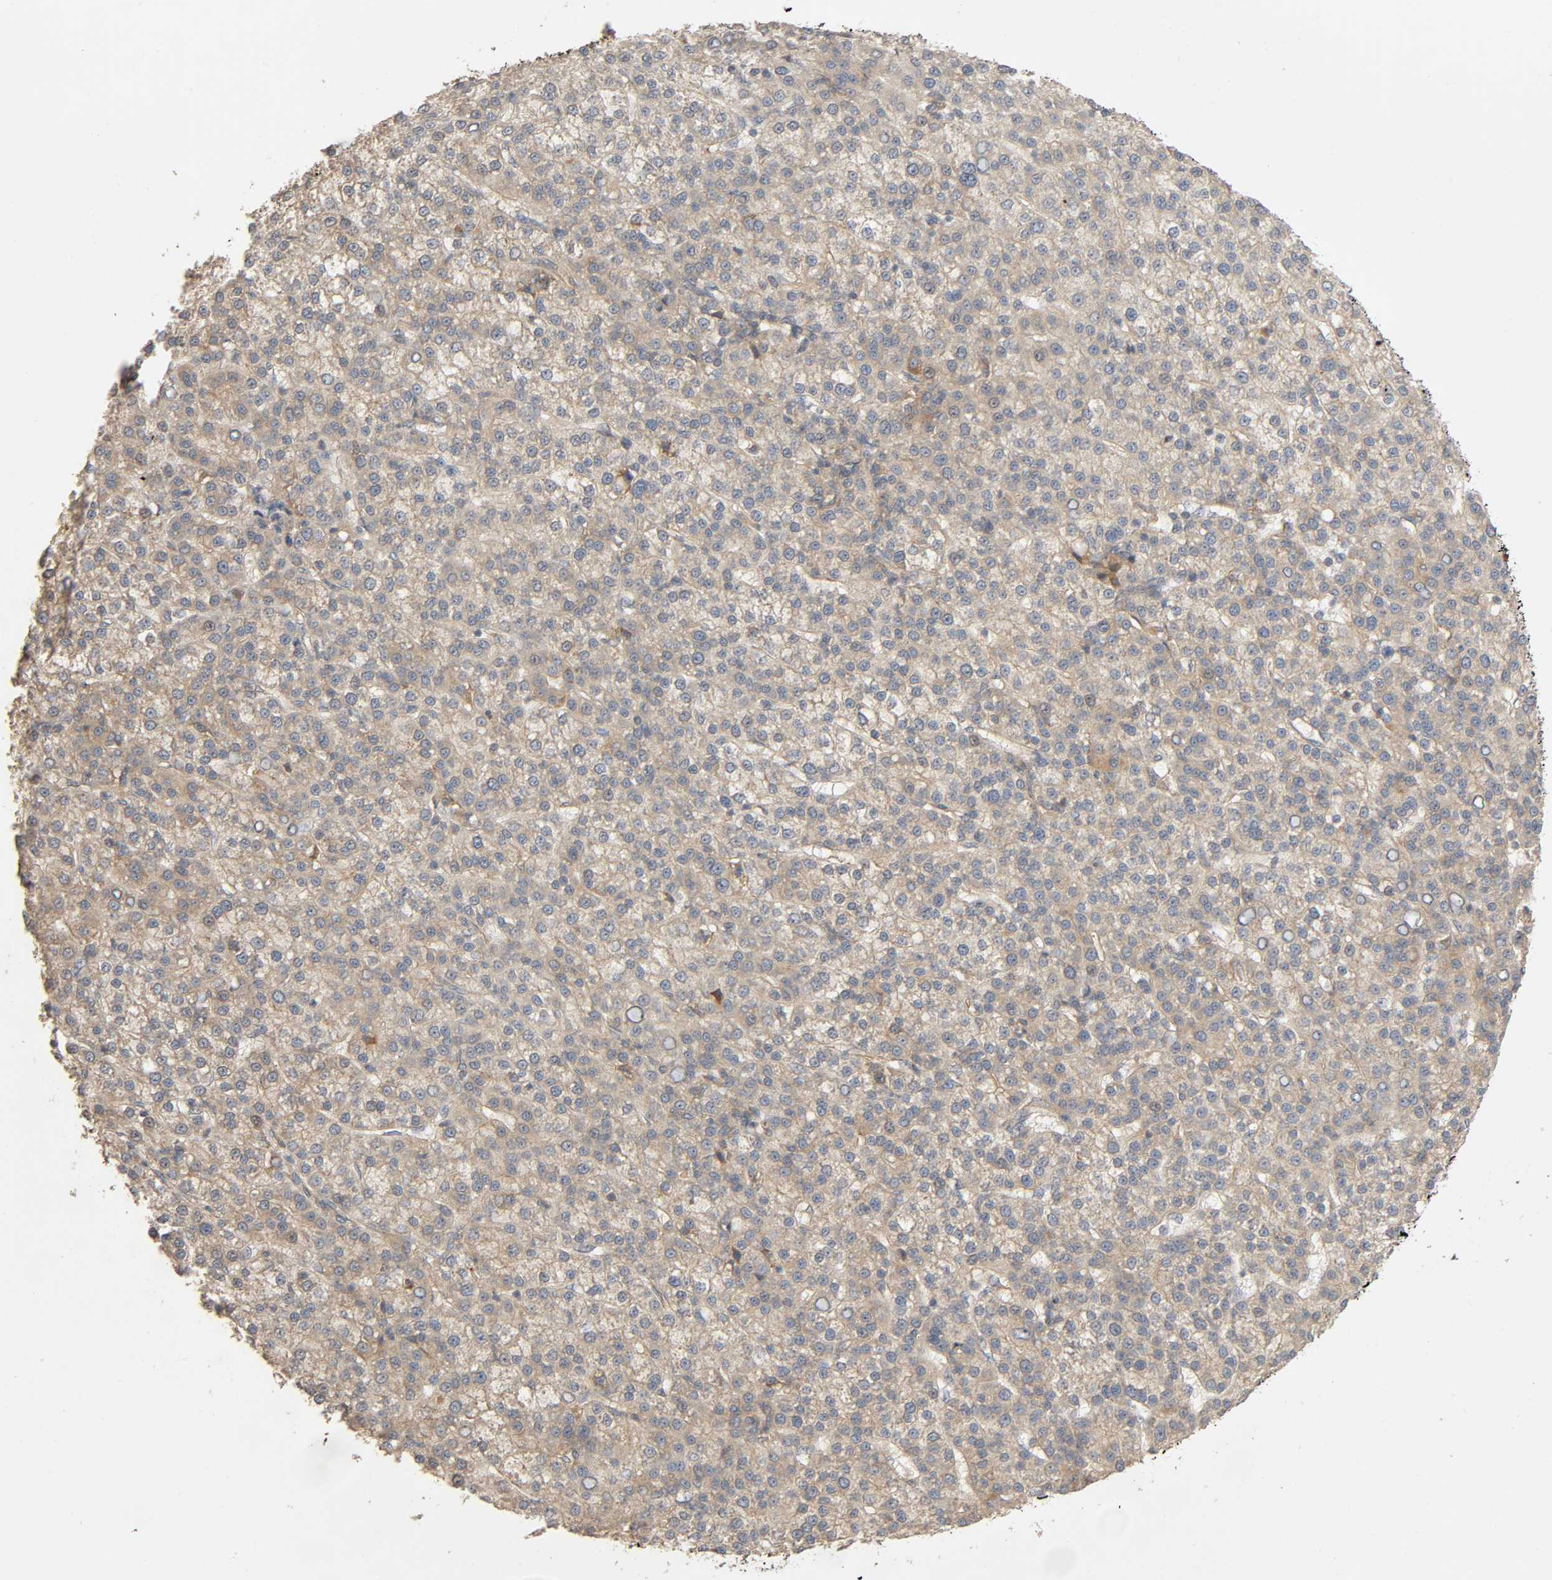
{"staining": {"intensity": "weak", "quantity": "25%-75%", "location": "cytoplasmic/membranous"}, "tissue": "liver cancer", "cell_type": "Tumor cells", "image_type": "cancer", "snomed": [{"axis": "morphology", "description": "Carcinoma, Hepatocellular, NOS"}, {"axis": "topography", "description": "Liver"}], "caption": "Protein positivity by immunohistochemistry displays weak cytoplasmic/membranous expression in about 25%-75% of tumor cells in liver cancer (hepatocellular carcinoma). Nuclei are stained in blue.", "gene": "SGSM1", "patient": {"sex": "female", "age": 58}}